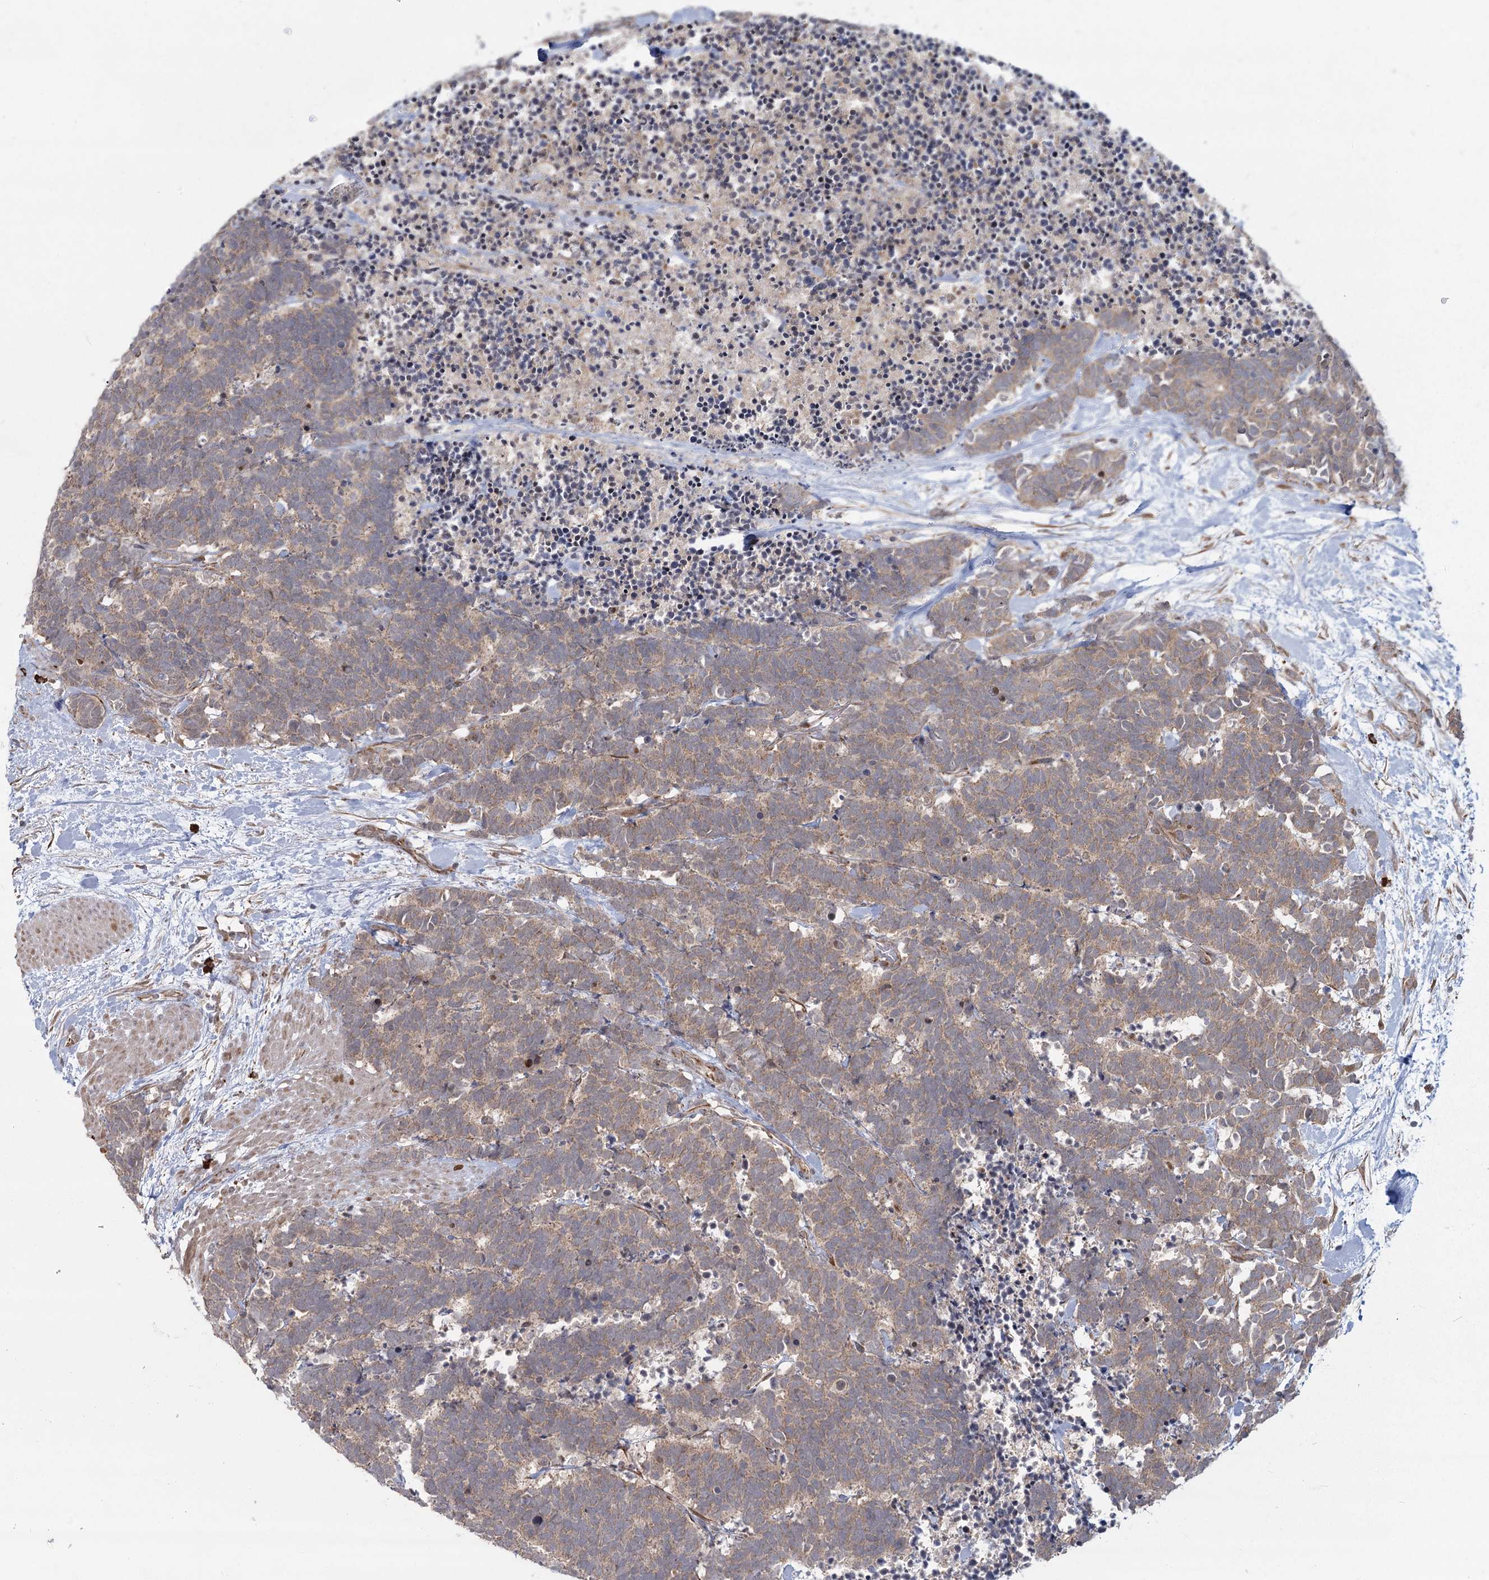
{"staining": {"intensity": "moderate", "quantity": ">75%", "location": "cytoplasmic/membranous"}, "tissue": "carcinoid", "cell_type": "Tumor cells", "image_type": "cancer", "snomed": [{"axis": "morphology", "description": "Carcinoma, NOS"}, {"axis": "morphology", "description": "Carcinoid, malignant, NOS"}, {"axis": "topography", "description": "Urinary bladder"}], "caption": "Brown immunohistochemical staining in human malignant carcinoid demonstrates moderate cytoplasmic/membranous staining in about >75% of tumor cells.", "gene": "AP2M1", "patient": {"sex": "male", "age": 57}}